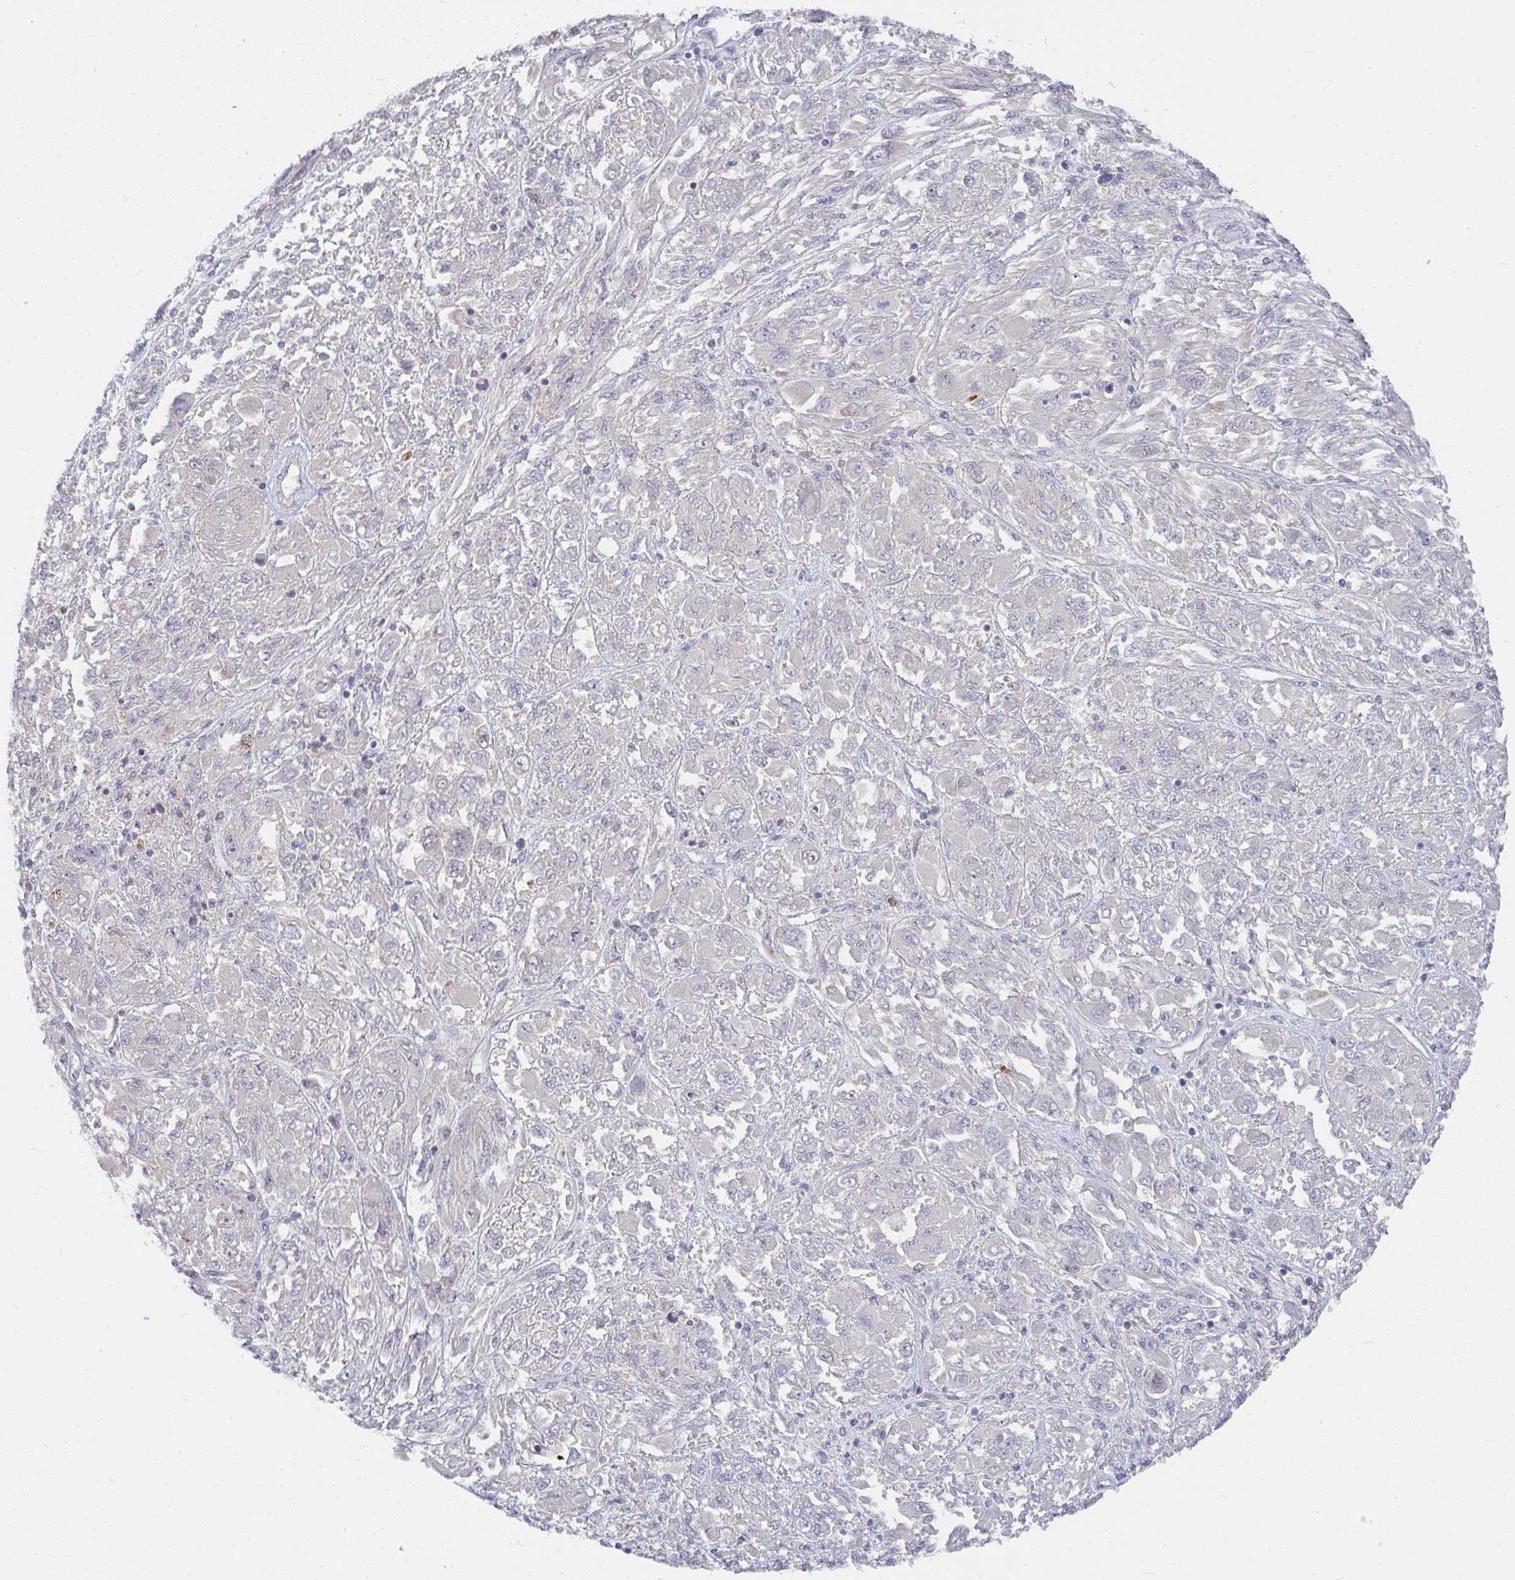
{"staining": {"intensity": "negative", "quantity": "none", "location": "none"}, "tissue": "melanoma", "cell_type": "Tumor cells", "image_type": "cancer", "snomed": [{"axis": "morphology", "description": "Malignant melanoma, NOS"}, {"axis": "topography", "description": "Skin"}], "caption": "Melanoma stained for a protein using immunohistochemistry (IHC) shows no staining tumor cells.", "gene": "RHEBL1", "patient": {"sex": "female", "age": 91}}